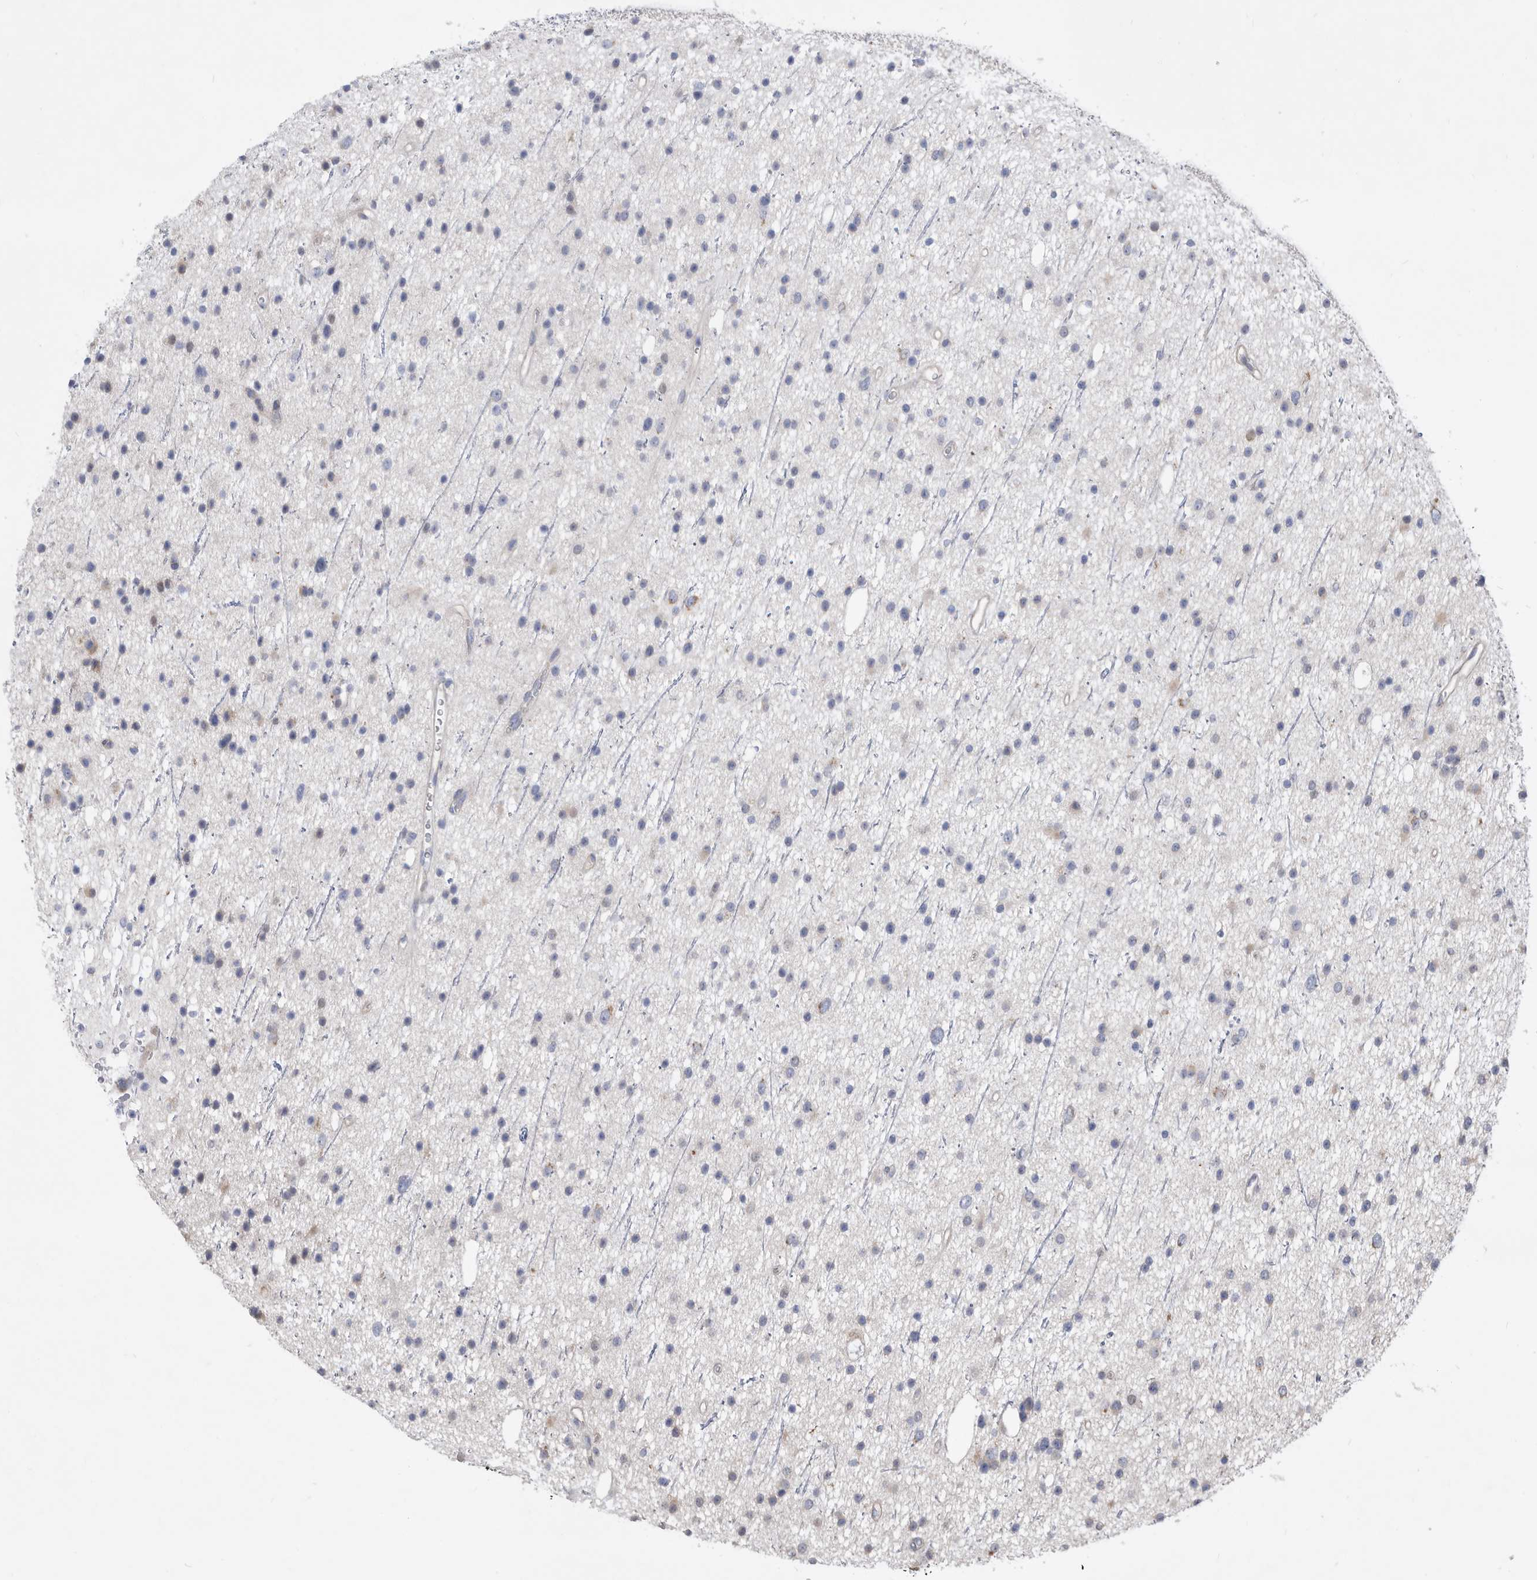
{"staining": {"intensity": "negative", "quantity": "none", "location": "none"}, "tissue": "glioma", "cell_type": "Tumor cells", "image_type": "cancer", "snomed": [{"axis": "morphology", "description": "Glioma, malignant, Low grade"}, {"axis": "topography", "description": "Cerebral cortex"}], "caption": "IHC histopathology image of neoplastic tissue: glioma stained with DAB exhibits no significant protein staining in tumor cells.", "gene": "ATP13A3", "patient": {"sex": "female", "age": 39}}